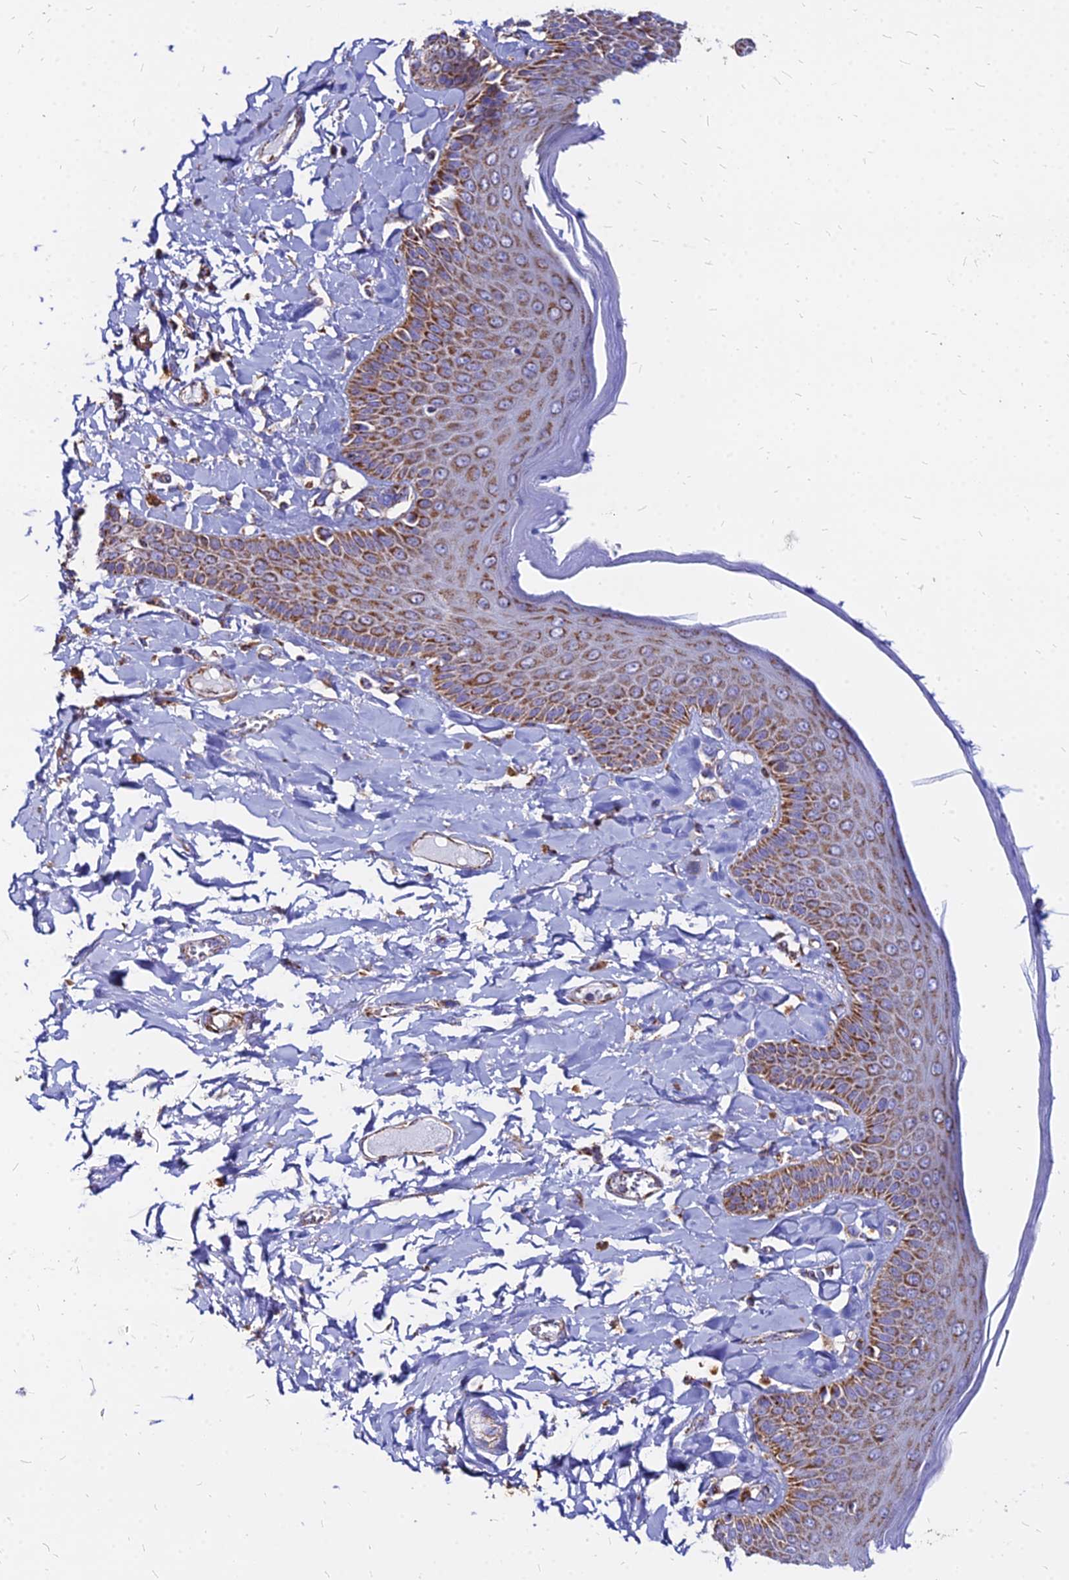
{"staining": {"intensity": "moderate", "quantity": ">75%", "location": "cytoplasmic/membranous"}, "tissue": "skin", "cell_type": "Epidermal cells", "image_type": "normal", "snomed": [{"axis": "morphology", "description": "Normal tissue, NOS"}, {"axis": "topography", "description": "Anal"}], "caption": "Skin stained for a protein demonstrates moderate cytoplasmic/membranous positivity in epidermal cells. The staining was performed using DAB (3,3'-diaminobenzidine) to visualize the protein expression in brown, while the nuclei were stained in blue with hematoxylin (Magnification: 20x).", "gene": "DLD", "patient": {"sex": "male", "age": 69}}